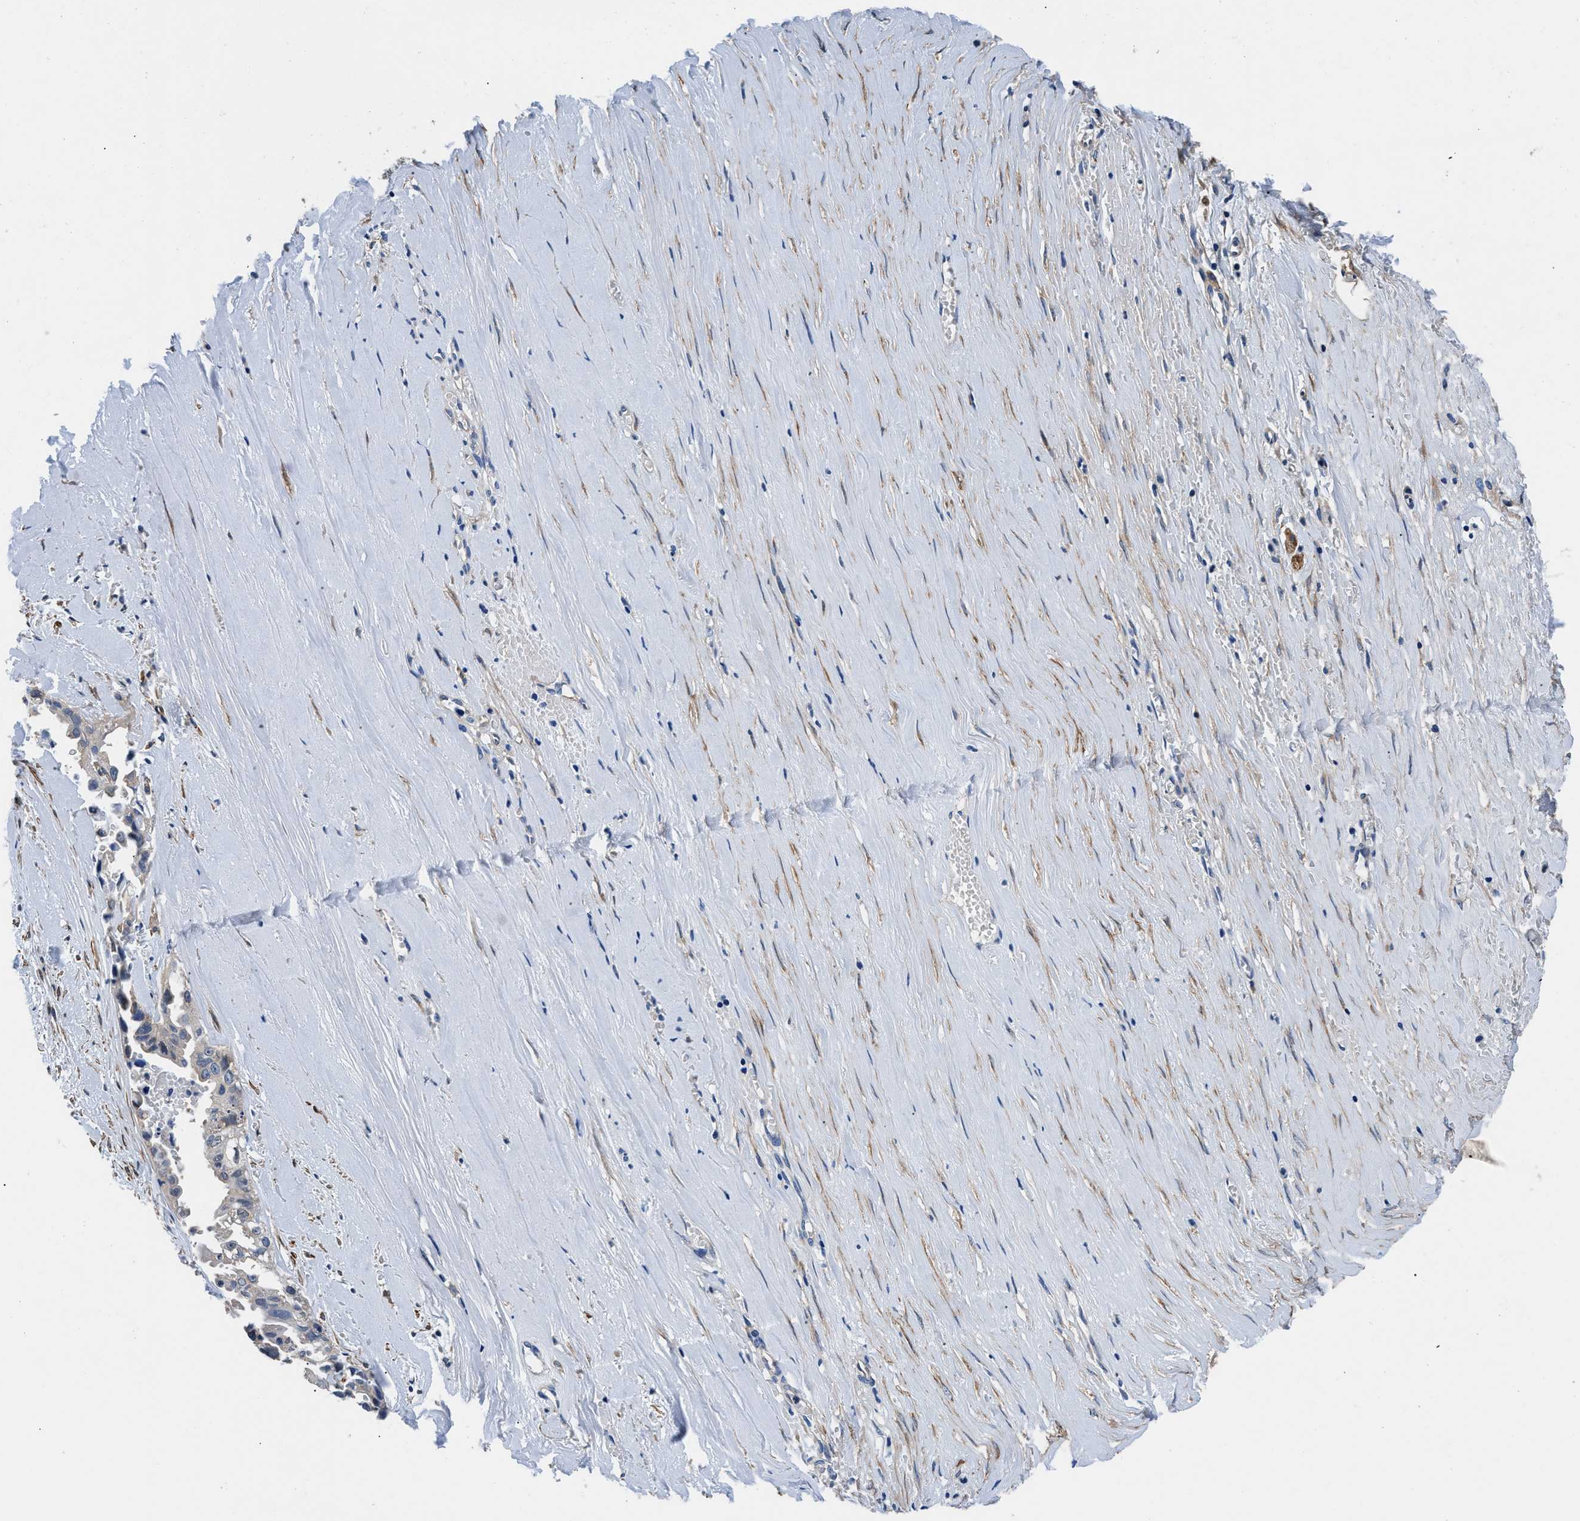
{"staining": {"intensity": "weak", "quantity": "<25%", "location": "cytoplasmic/membranous"}, "tissue": "liver cancer", "cell_type": "Tumor cells", "image_type": "cancer", "snomed": [{"axis": "morphology", "description": "Cholangiocarcinoma"}, {"axis": "topography", "description": "Liver"}], "caption": "An IHC histopathology image of liver cholangiocarcinoma is shown. There is no staining in tumor cells of liver cholangiocarcinoma.", "gene": "NEU1", "patient": {"sex": "female", "age": 70}}